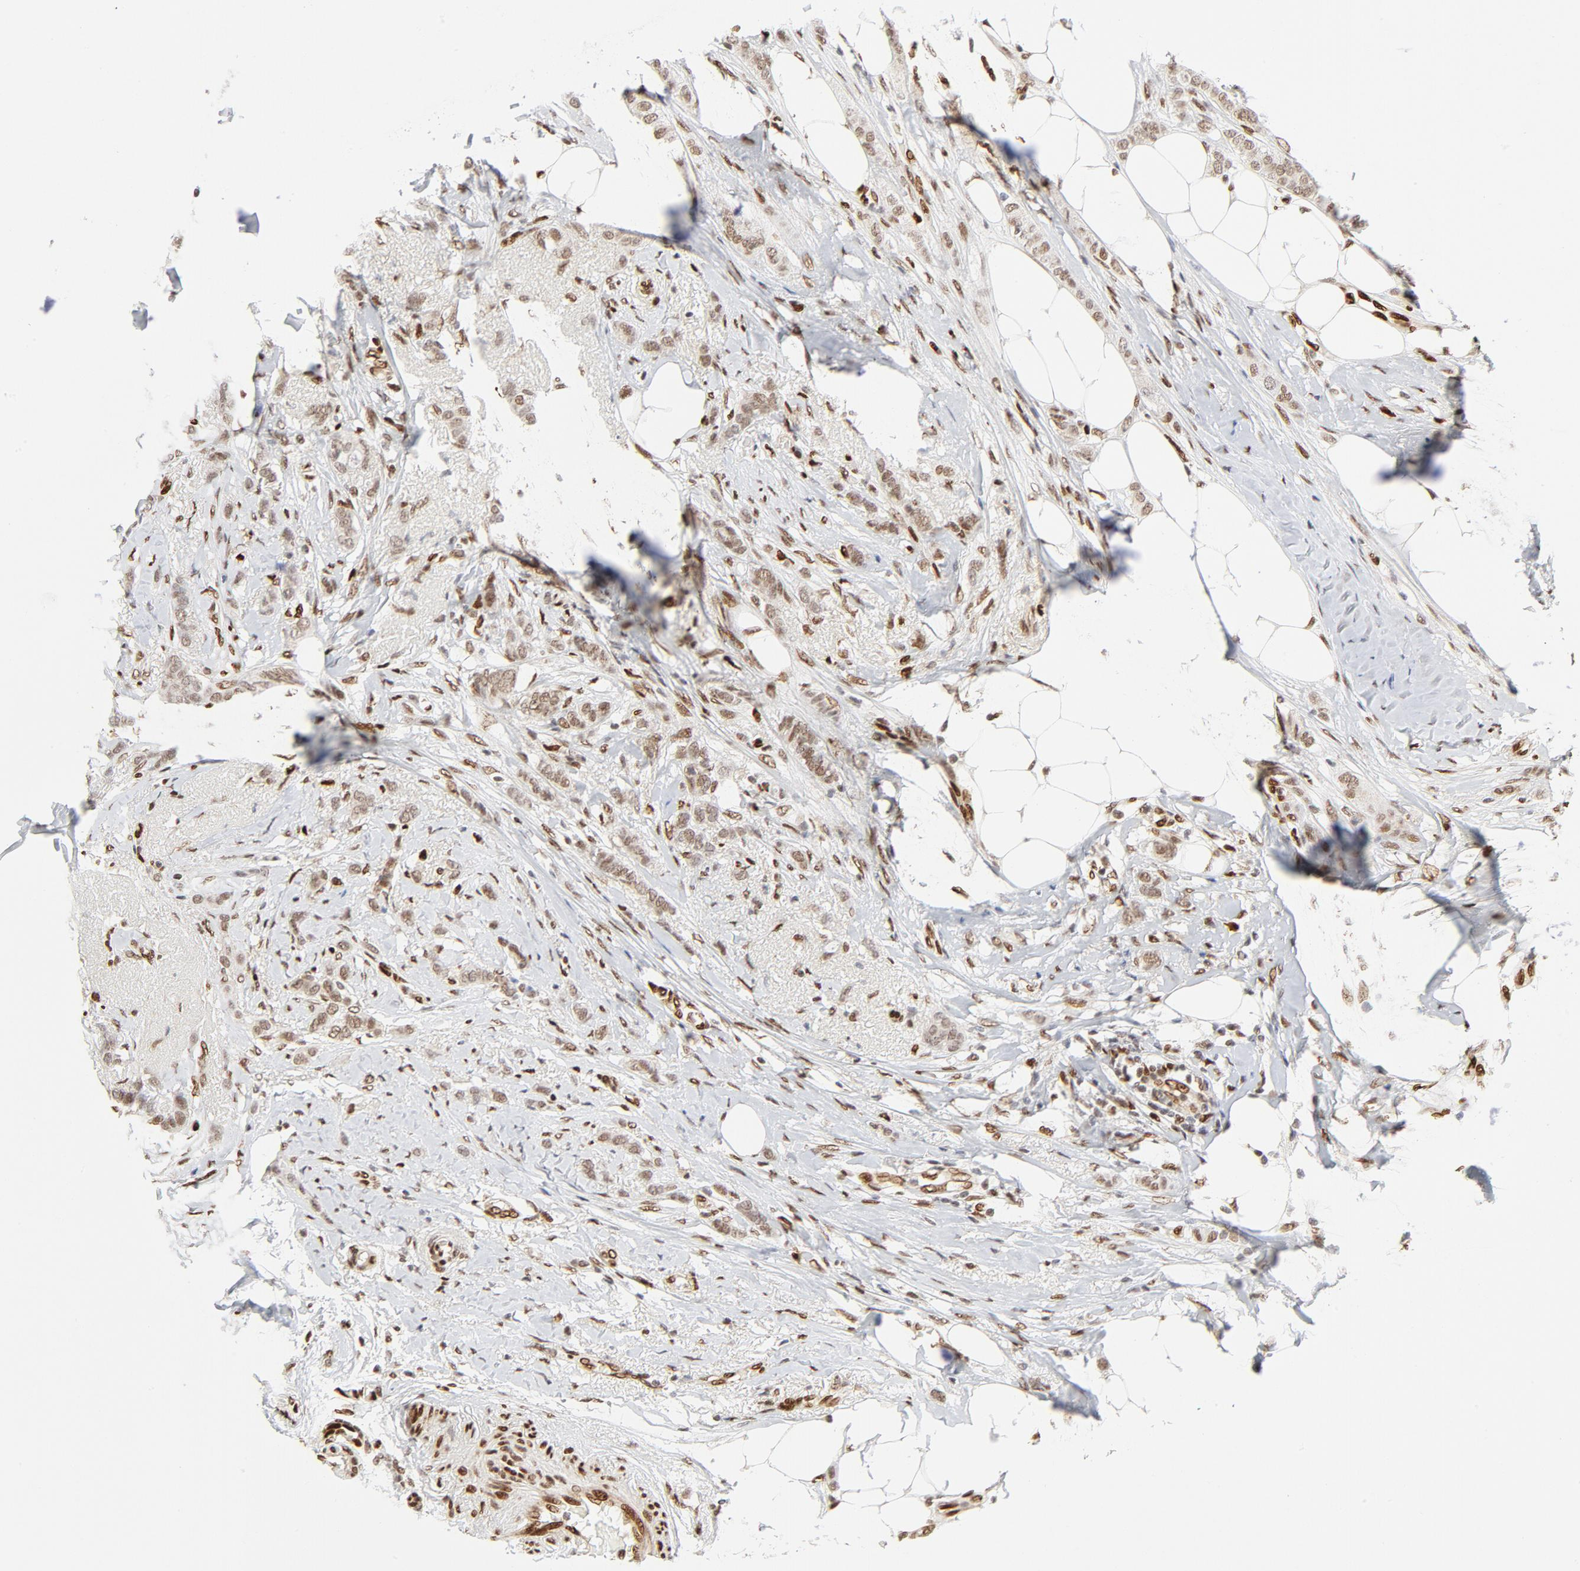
{"staining": {"intensity": "weak", "quantity": ">75%", "location": "nuclear"}, "tissue": "breast cancer", "cell_type": "Tumor cells", "image_type": "cancer", "snomed": [{"axis": "morphology", "description": "Lobular carcinoma"}, {"axis": "topography", "description": "Breast"}], "caption": "Weak nuclear expression is appreciated in about >75% of tumor cells in lobular carcinoma (breast).", "gene": "MEF2A", "patient": {"sex": "female", "age": 55}}